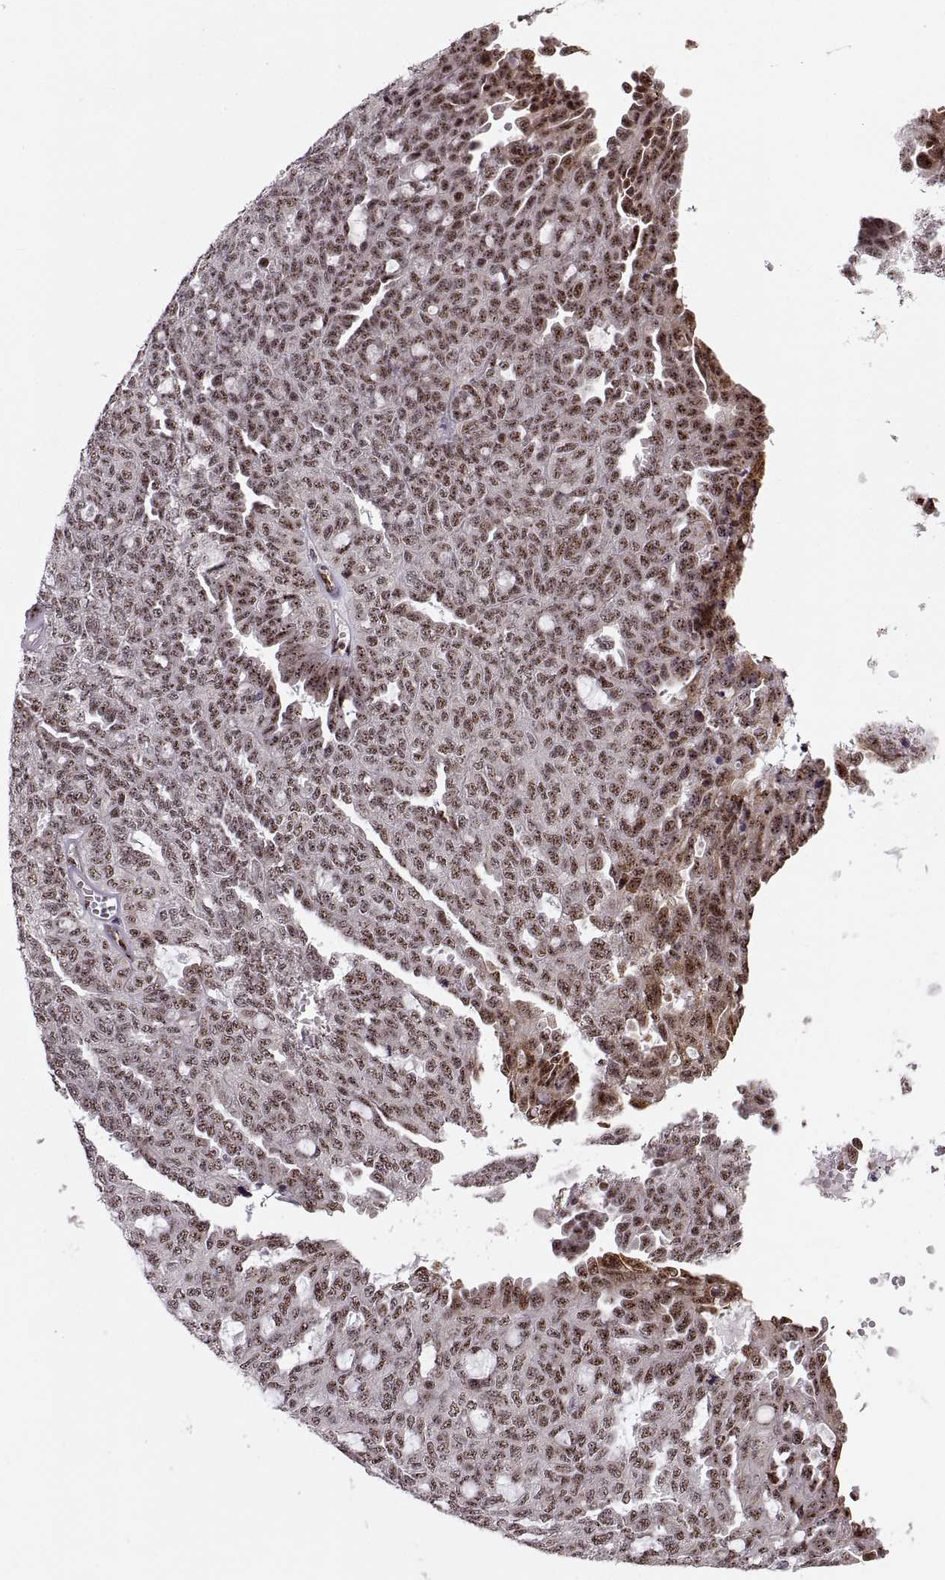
{"staining": {"intensity": "moderate", "quantity": ">75%", "location": "nuclear"}, "tissue": "ovarian cancer", "cell_type": "Tumor cells", "image_type": "cancer", "snomed": [{"axis": "morphology", "description": "Cystadenocarcinoma, serous, NOS"}, {"axis": "topography", "description": "Ovary"}], "caption": "Moderate nuclear staining for a protein is seen in about >75% of tumor cells of ovarian serous cystadenocarcinoma using IHC.", "gene": "ZCCHC17", "patient": {"sex": "female", "age": 71}}